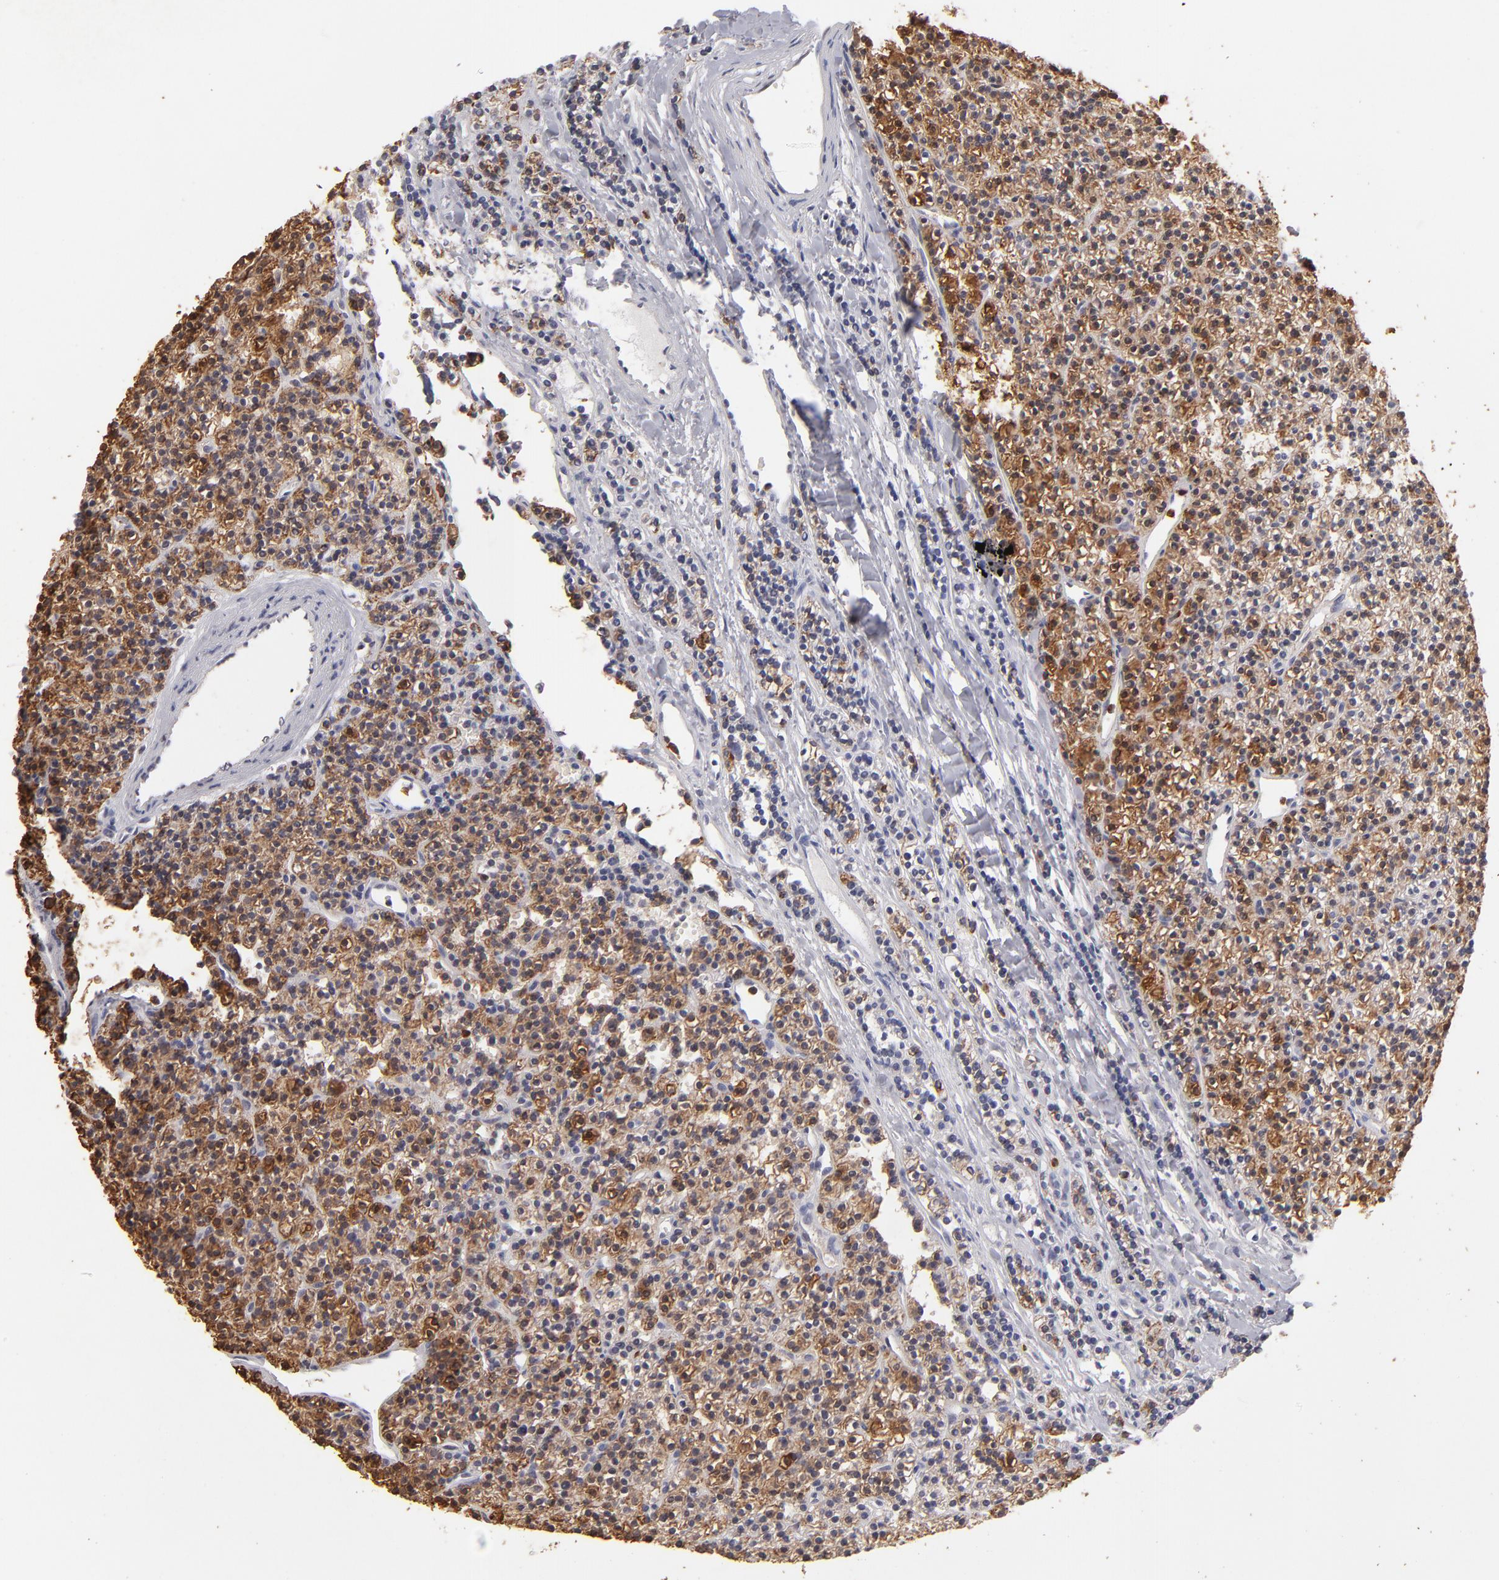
{"staining": {"intensity": "strong", "quantity": ">75%", "location": "cytoplasmic/membranous"}, "tissue": "parathyroid gland", "cell_type": "Glandular cells", "image_type": "normal", "snomed": [{"axis": "morphology", "description": "Normal tissue, NOS"}, {"axis": "topography", "description": "Parathyroid gland"}], "caption": "There is high levels of strong cytoplasmic/membranous positivity in glandular cells of benign parathyroid gland, as demonstrated by immunohistochemical staining (brown color).", "gene": "MGAM", "patient": {"sex": "female", "age": 45}}